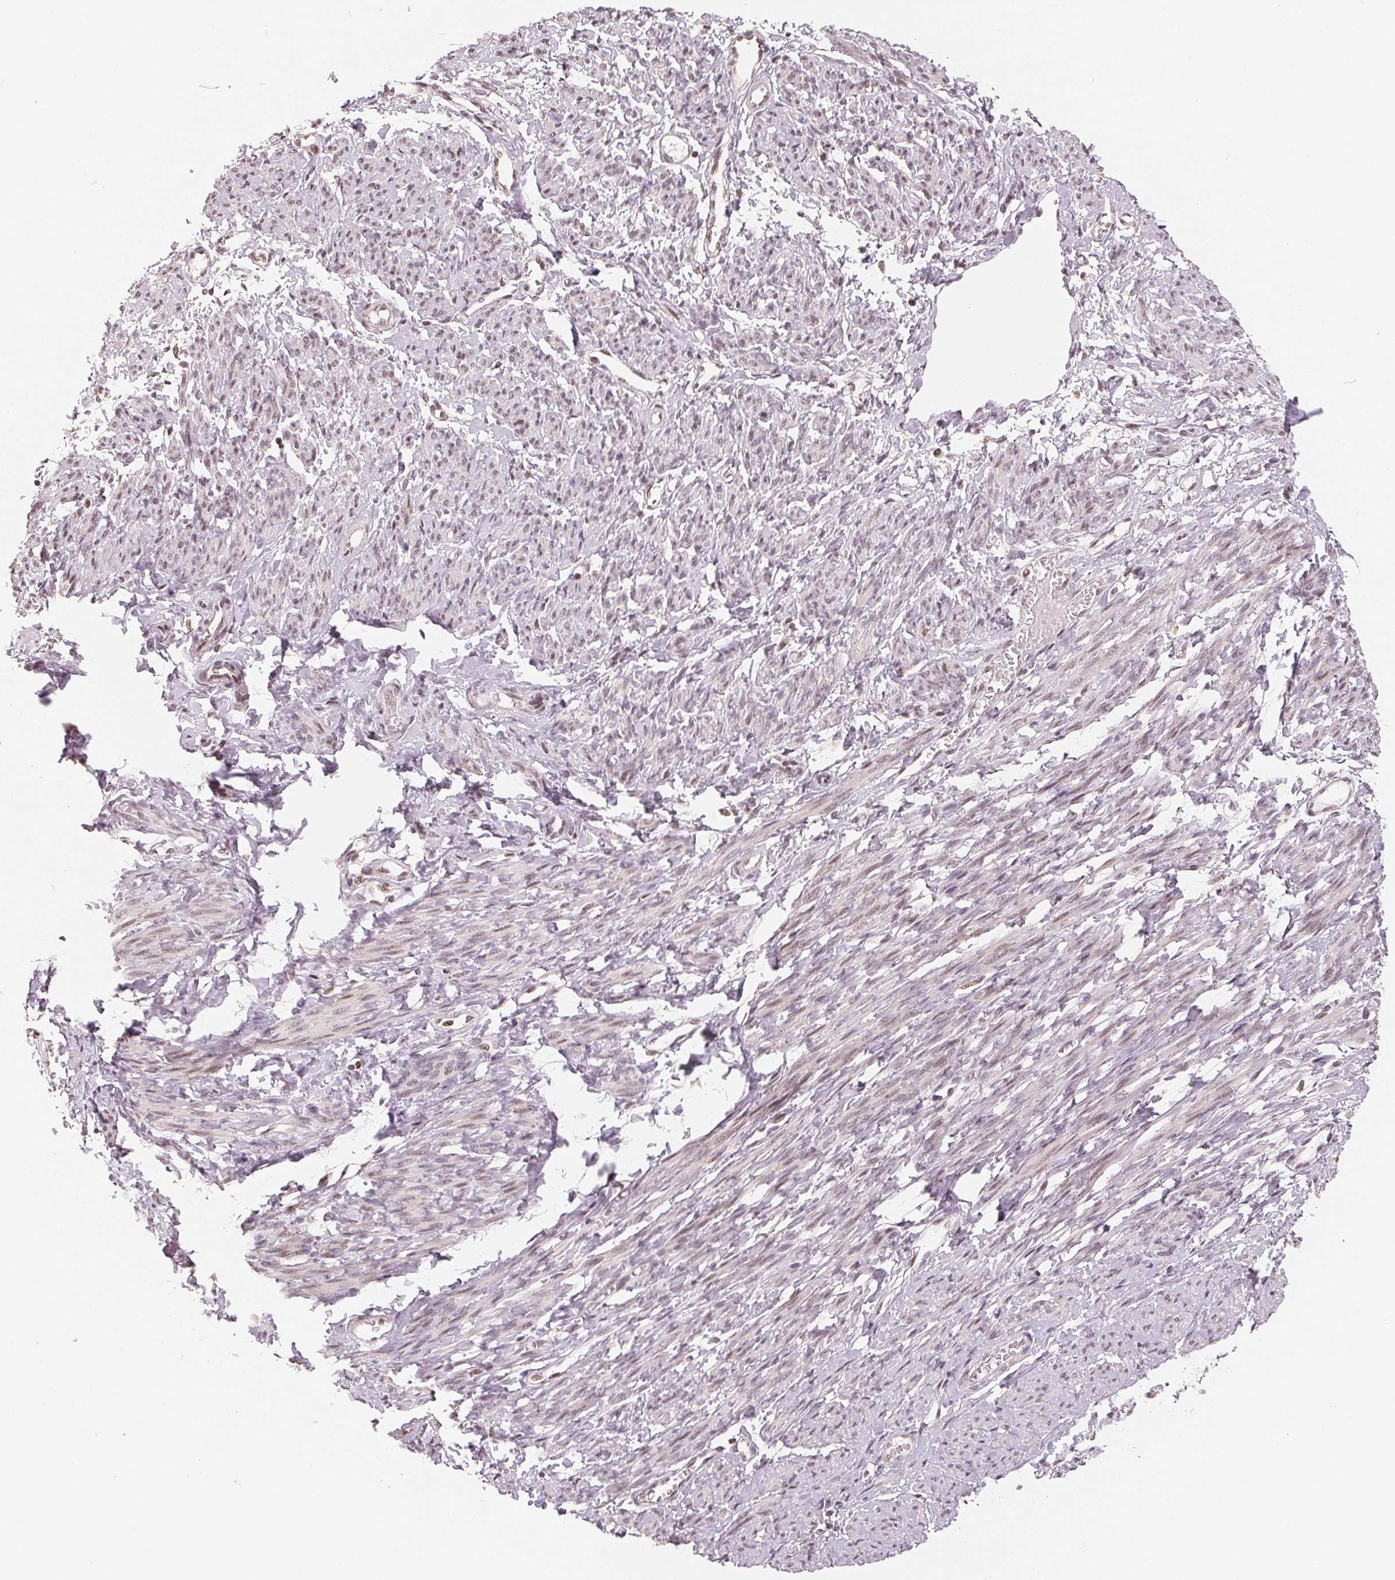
{"staining": {"intensity": "weak", "quantity": "25%-75%", "location": "nuclear"}, "tissue": "smooth muscle", "cell_type": "Smooth muscle cells", "image_type": "normal", "snomed": [{"axis": "morphology", "description": "Normal tissue, NOS"}, {"axis": "topography", "description": "Smooth muscle"}], "caption": "A high-resolution image shows immunohistochemistry (IHC) staining of unremarkable smooth muscle, which exhibits weak nuclear positivity in about 25%-75% of smooth muscle cells.", "gene": "CCDC138", "patient": {"sex": "female", "age": 65}}